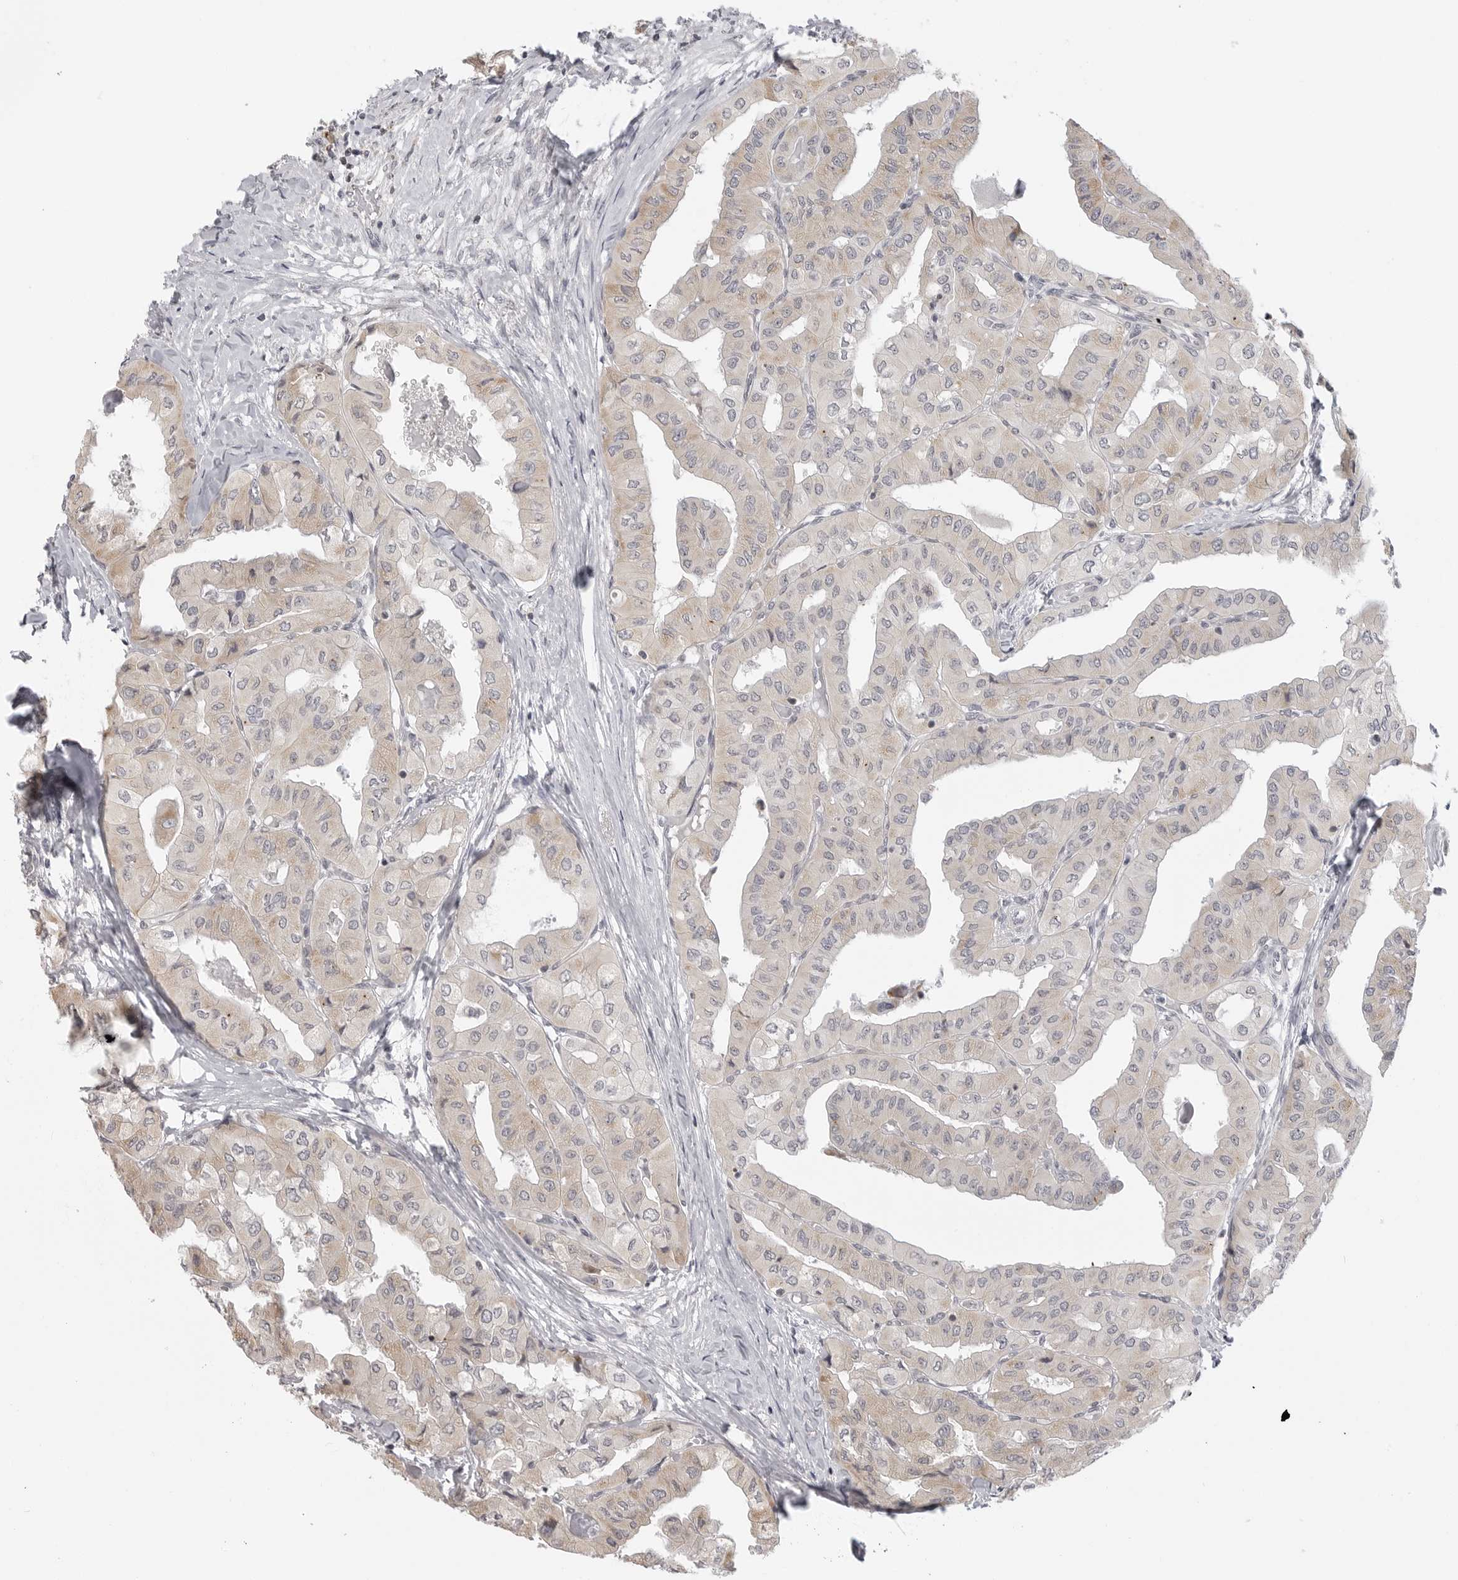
{"staining": {"intensity": "weak", "quantity": "<25%", "location": "cytoplasmic/membranous"}, "tissue": "thyroid cancer", "cell_type": "Tumor cells", "image_type": "cancer", "snomed": [{"axis": "morphology", "description": "Papillary adenocarcinoma, NOS"}, {"axis": "topography", "description": "Thyroid gland"}], "caption": "Immunohistochemical staining of thyroid cancer shows no significant positivity in tumor cells.", "gene": "MAP7D1", "patient": {"sex": "female", "age": 59}}